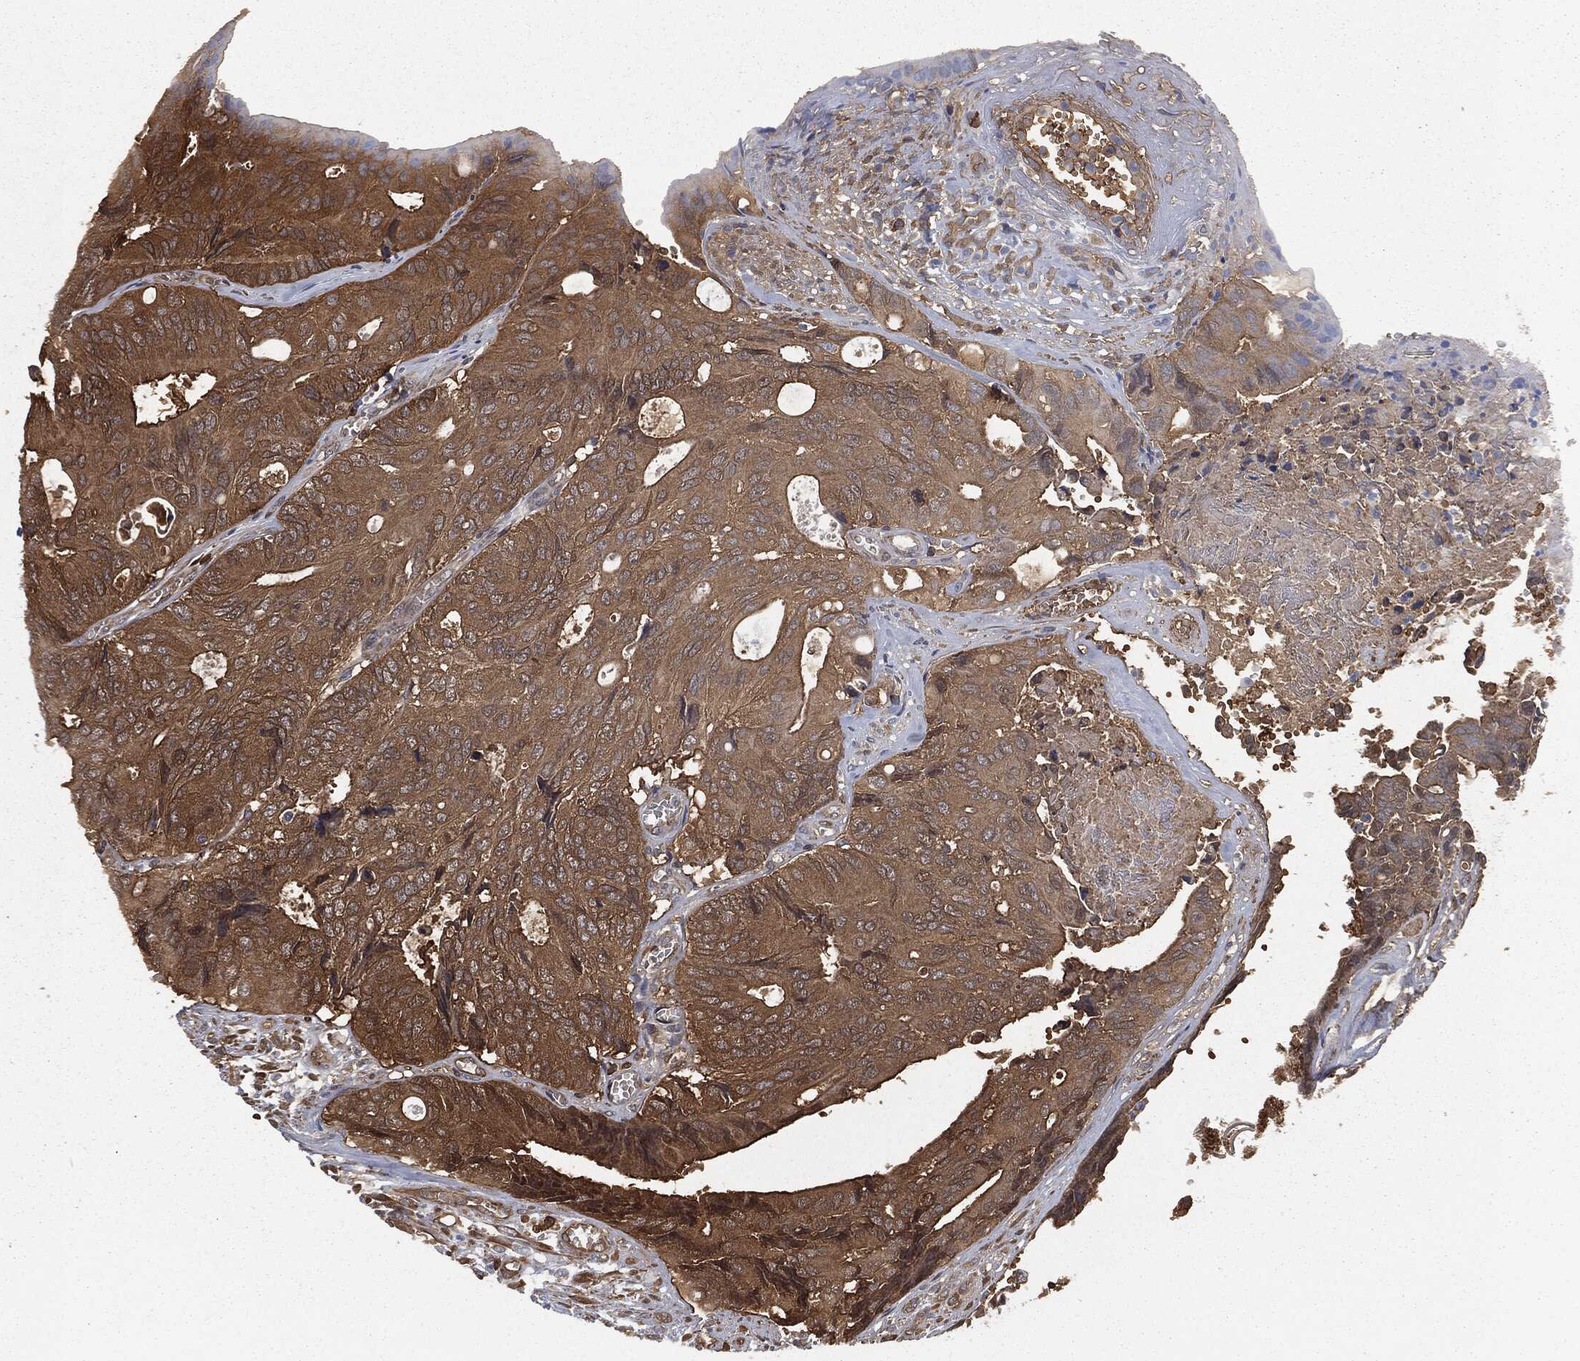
{"staining": {"intensity": "moderate", "quantity": ">75%", "location": "cytoplasmic/membranous"}, "tissue": "colorectal cancer", "cell_type": "Tumor cells", "image_type": "cancer", "snomed": [{"axis": "morphology", "description": "Normal tissue, NOS"}, {"axis": "morphology", "description": "Adenocarcinoma, NOS"}, {"axis": "topography", "description": "Colon"}], "caption": "Human colorectal cancer (adenocarcinoma) stained with a brown dye shows moderate cytoplasmic/membranous positive positivity in about >75% of tumor cells.", "gene": "PRDX4", "patient": {"sex": "male", "age": 65}}